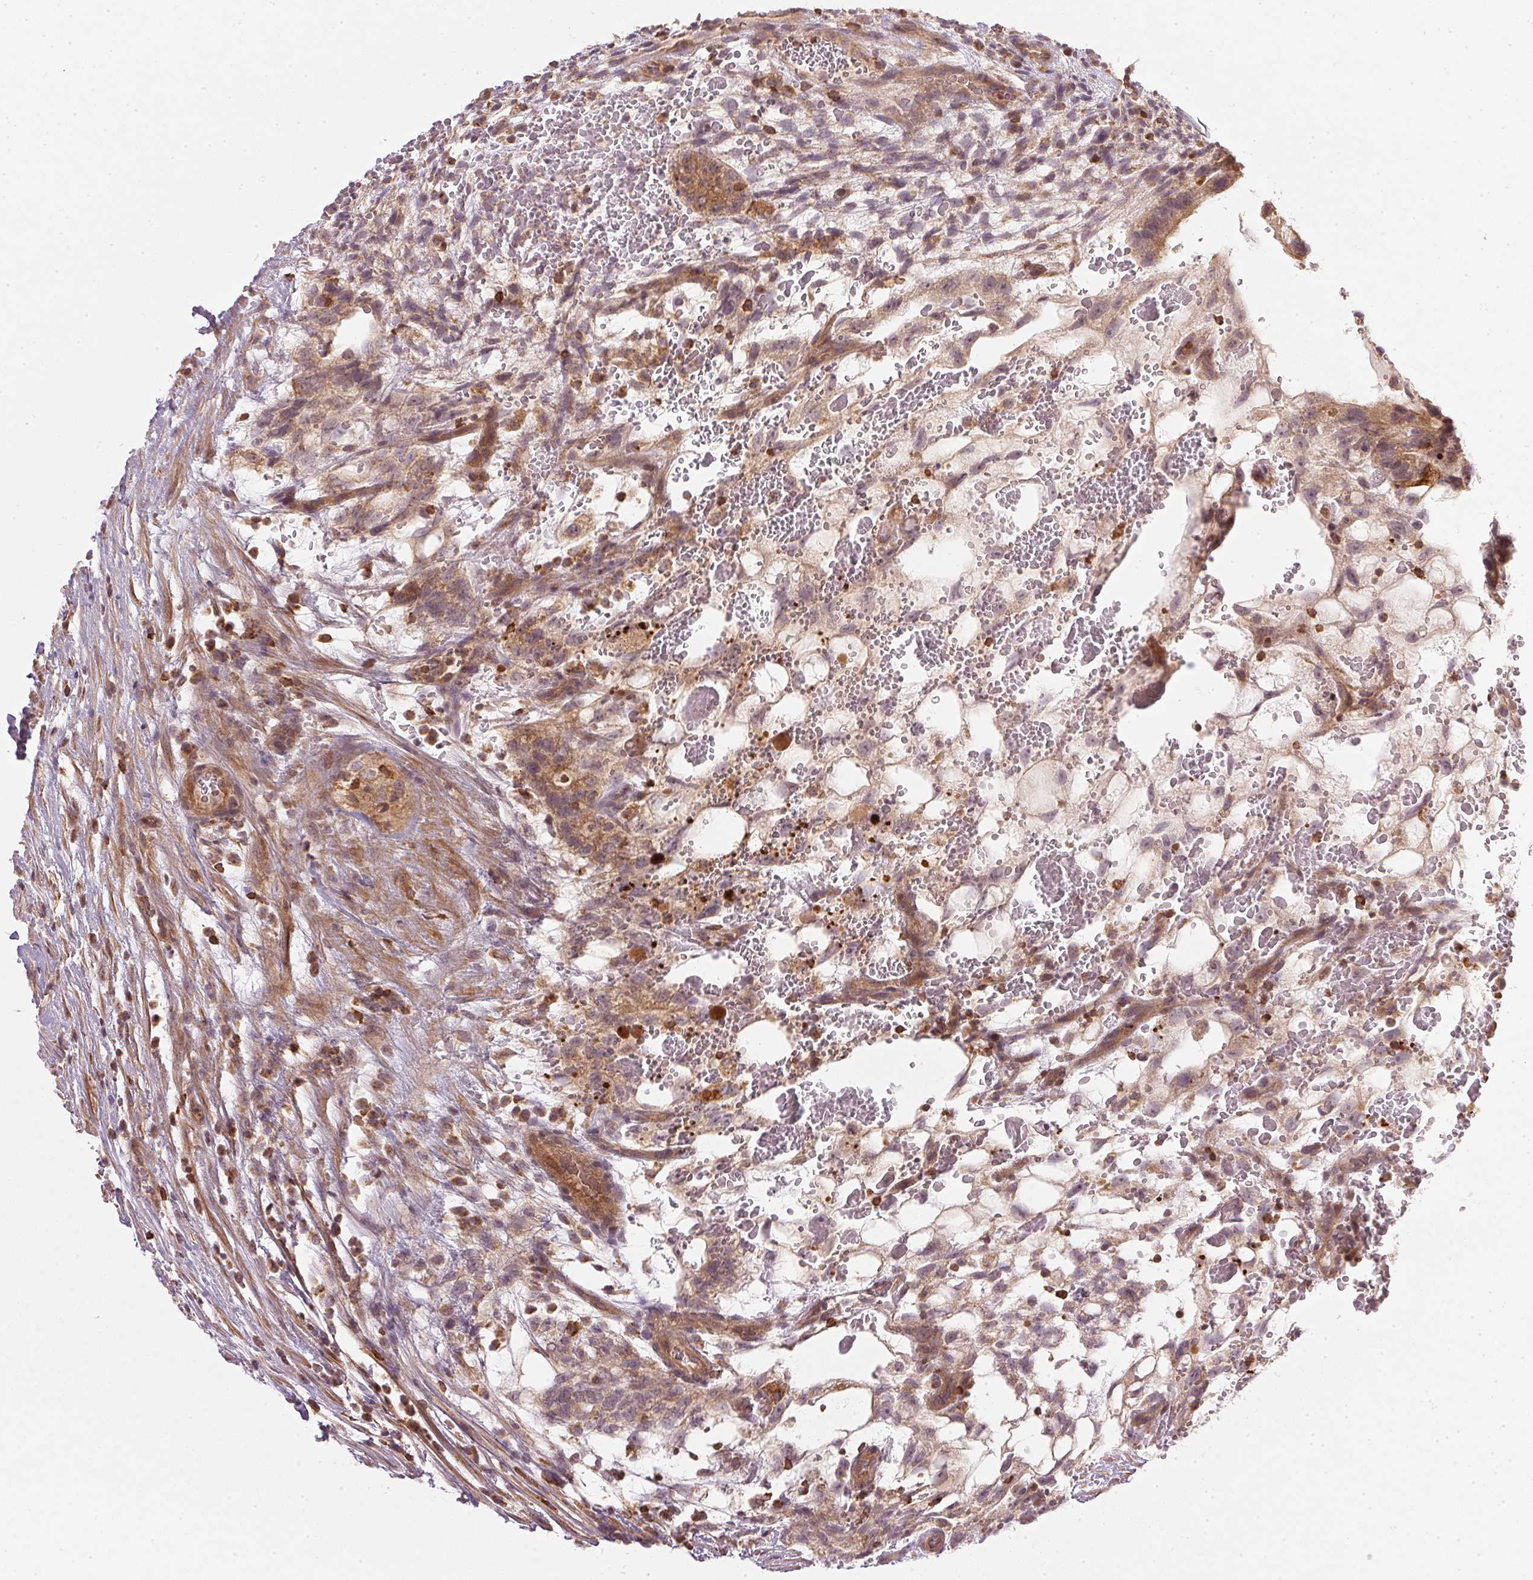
{"staining": {"intensity": "weak", "quantity": "25%-75%", "location": "cytoplasmic/membranous"}, "tissue": "testis cancer", "cell_type": "Tumor cells", "image_type": "cancer", "snomed": [{"axis": "morphology", "description": "Normal tissue, NOS"}, {"axis": "morphology", "description": "Carcinoma, Embryonal, NOS"}, {"axis": "topography", "description": "Testis"}], "caption": "Immunohistochemistry (IHC) photomicrograph of neoplastic tissue: human testis cancer stained using immunohistochemistry reveals low levels of weak protein expression localized specifically in the cytoplasmic/membranous of tumor cells, appearing as a cytoplasmic/membranous brown color.", "gene": "NADK2", "patient": {"sex": "male", "age": 32}}